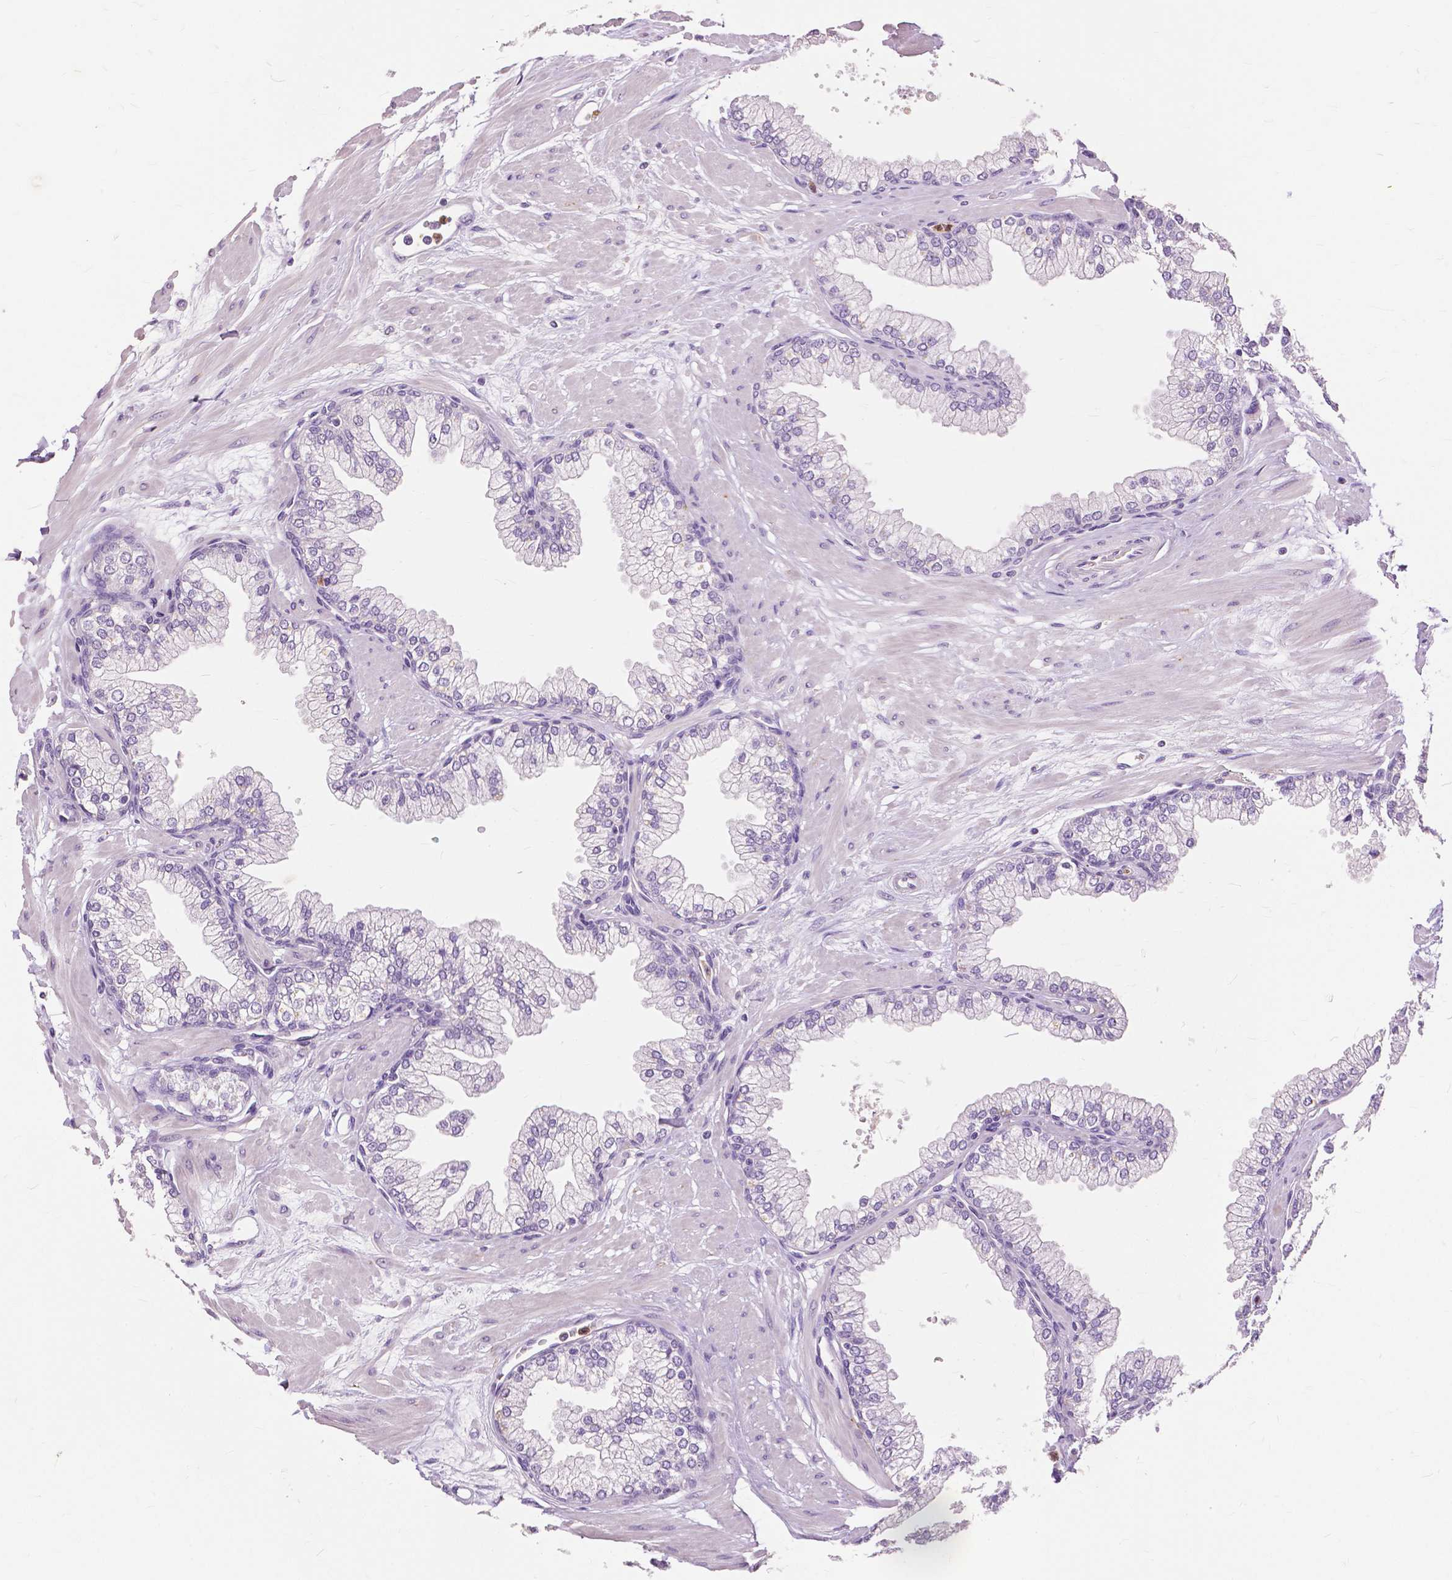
{"staining": {"intensity": "negative", "quantity": "none", "location": "none"}, "tissue": "prostate", "cell_type": "Glandular cells", "image_type": "normal", "snomed": [{"axis": "morphology", "description": "Normal tissue, NOS"}, {"axis": "topography", "description": "Prostate"}, {"axis": "topography", "description": "Peripheral nerve tissue"}], "caption": "High power microscopy image of an immunohistochemistry histopathology image of normal prostate, revealing no significant expression in glandular cells. The staining is performed using DAB brown chromogen with nuclei counter-stained in using hematoxylin.", "gene": "CXCR2", "patient": {"sex": "male", "age": 61}}